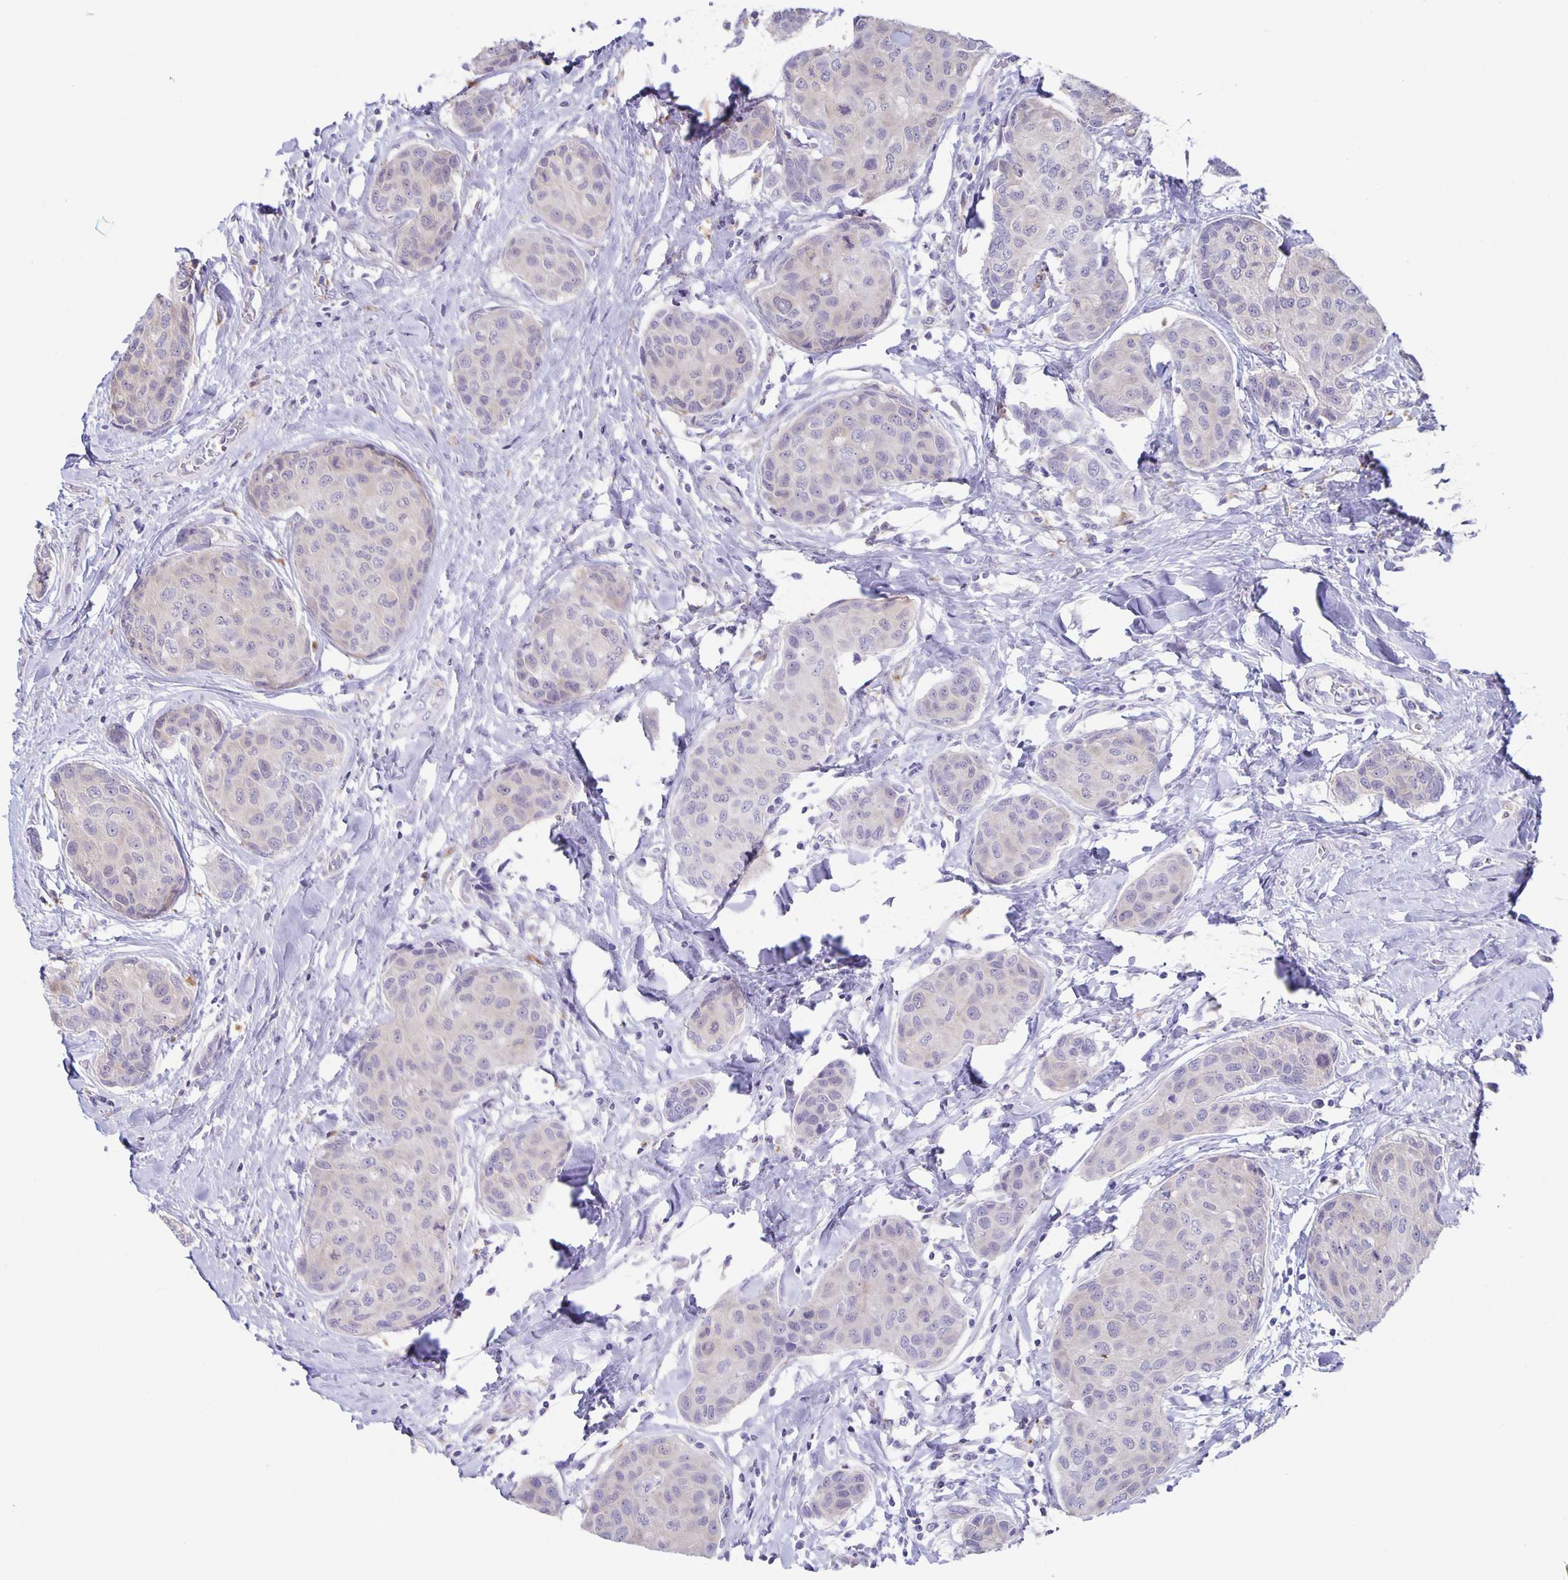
{"staining": {"intensity": "negative", "quantity": "none", "location": "none"}, "tissue": "breast cancer", "cell_type": "Tumor cells", "image_type": "cancer", "snomed": [{"axis": "morphology", "description": "Duct carcinoma"}, {"axis": "topography", "description": "Breast"}], "caption": "Protein analysis of breast cancer displays no significant positivity in tumor cells. The staining is performed using DAB (3,3'-diaminobenzidine) brown chromogen with nuclei counter-stained in using hematoxylin.", "gene": "LIPA", "patient": {"sex": "female", "age": 80}}